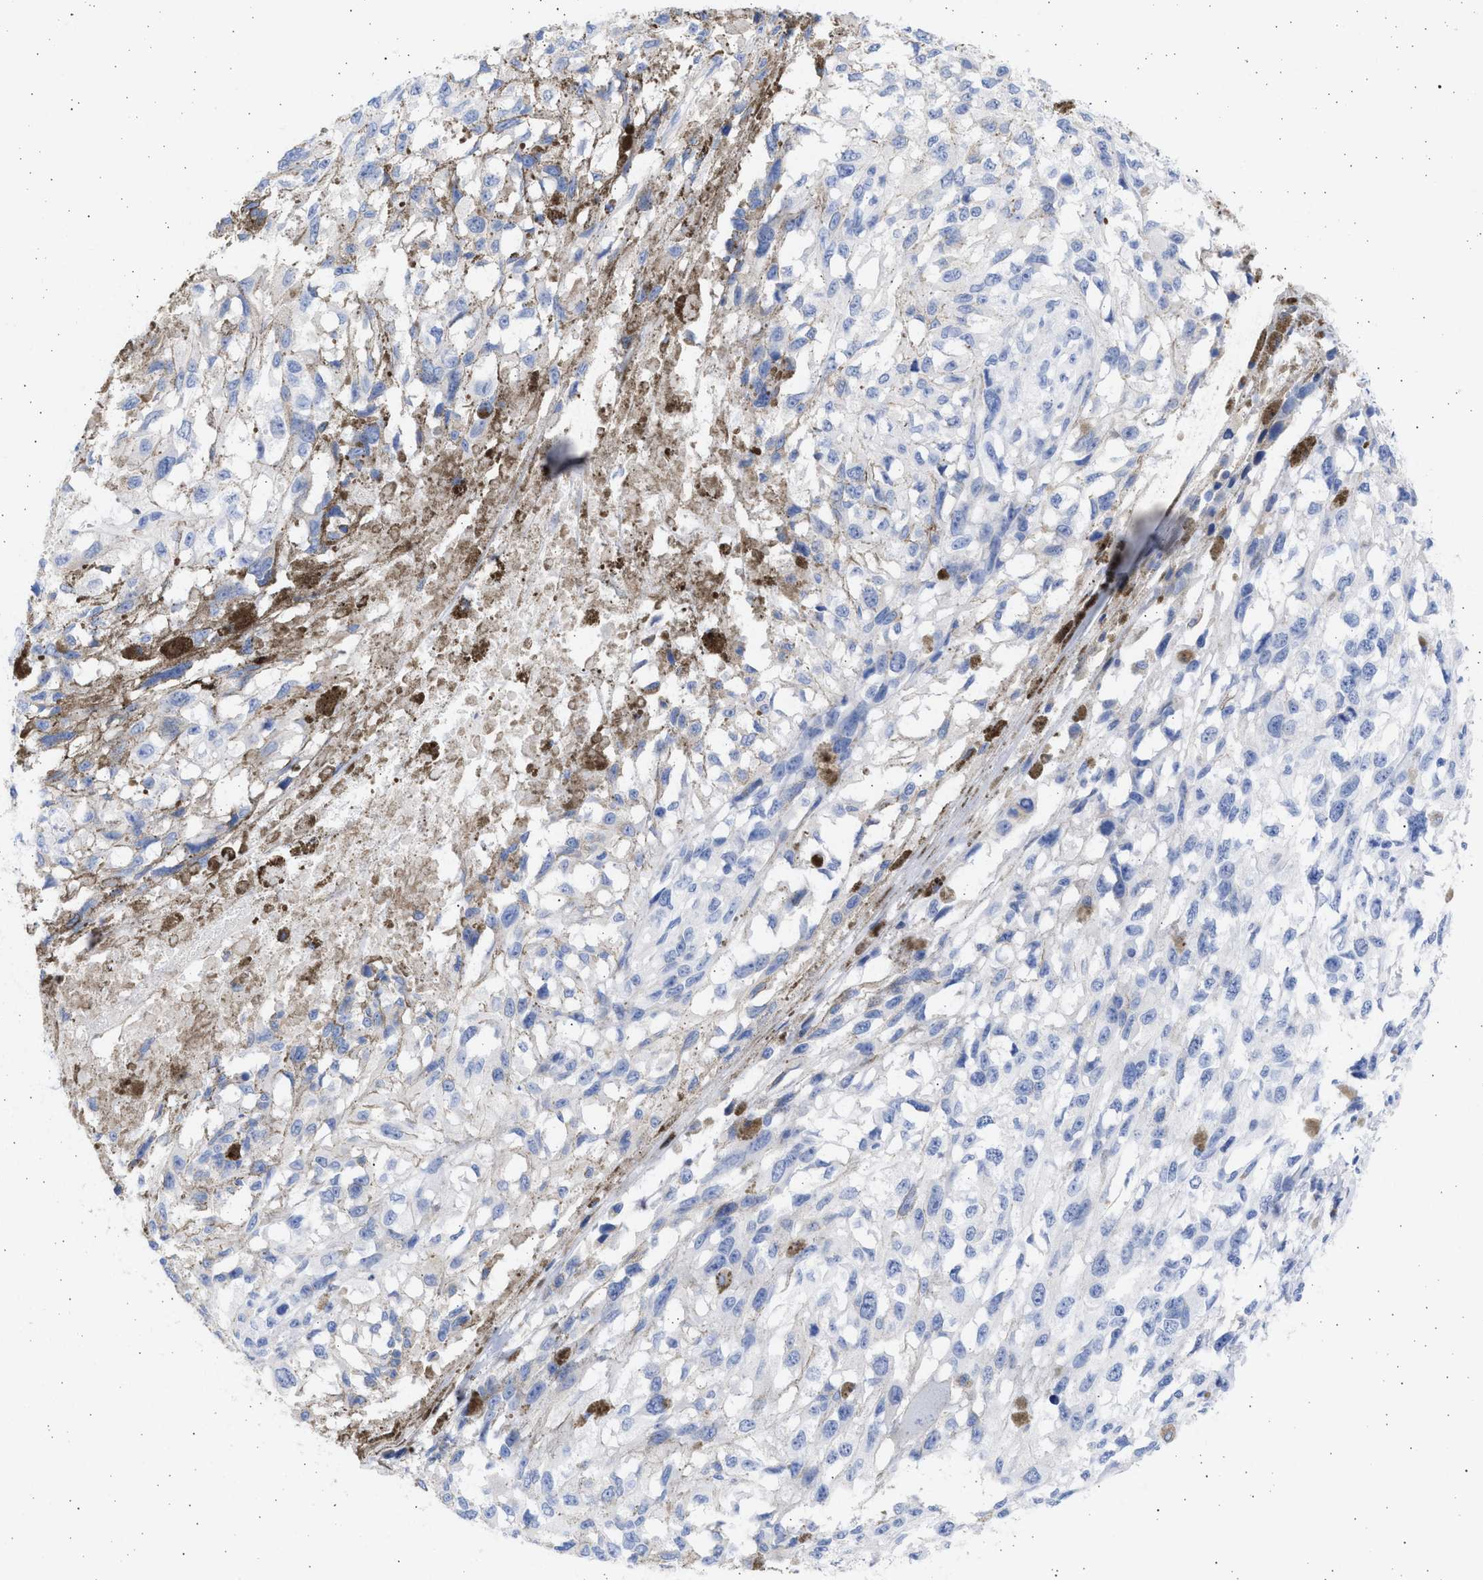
{"staining": {"intensity": "negative", "quantity": "none", "location": "none"}, "tissue": "melanoma", "cell_type": "Tumor cells", "image_type": "cancer", "snomed": [{"axis": "morphology", "description": "Malignant melanoma, Metastatic site"}, {"axis": "topography", "description": "Lymph node"}], "caption": "Tumor cells show no significant protein staining in melanoma. (DAB (3,3'-diaminobenzidine) immunohistochemistry (IHC) with hematoxylin counter stain).", "gene": "ALDOC", "patient": {"sex": "male", "age": 59}}